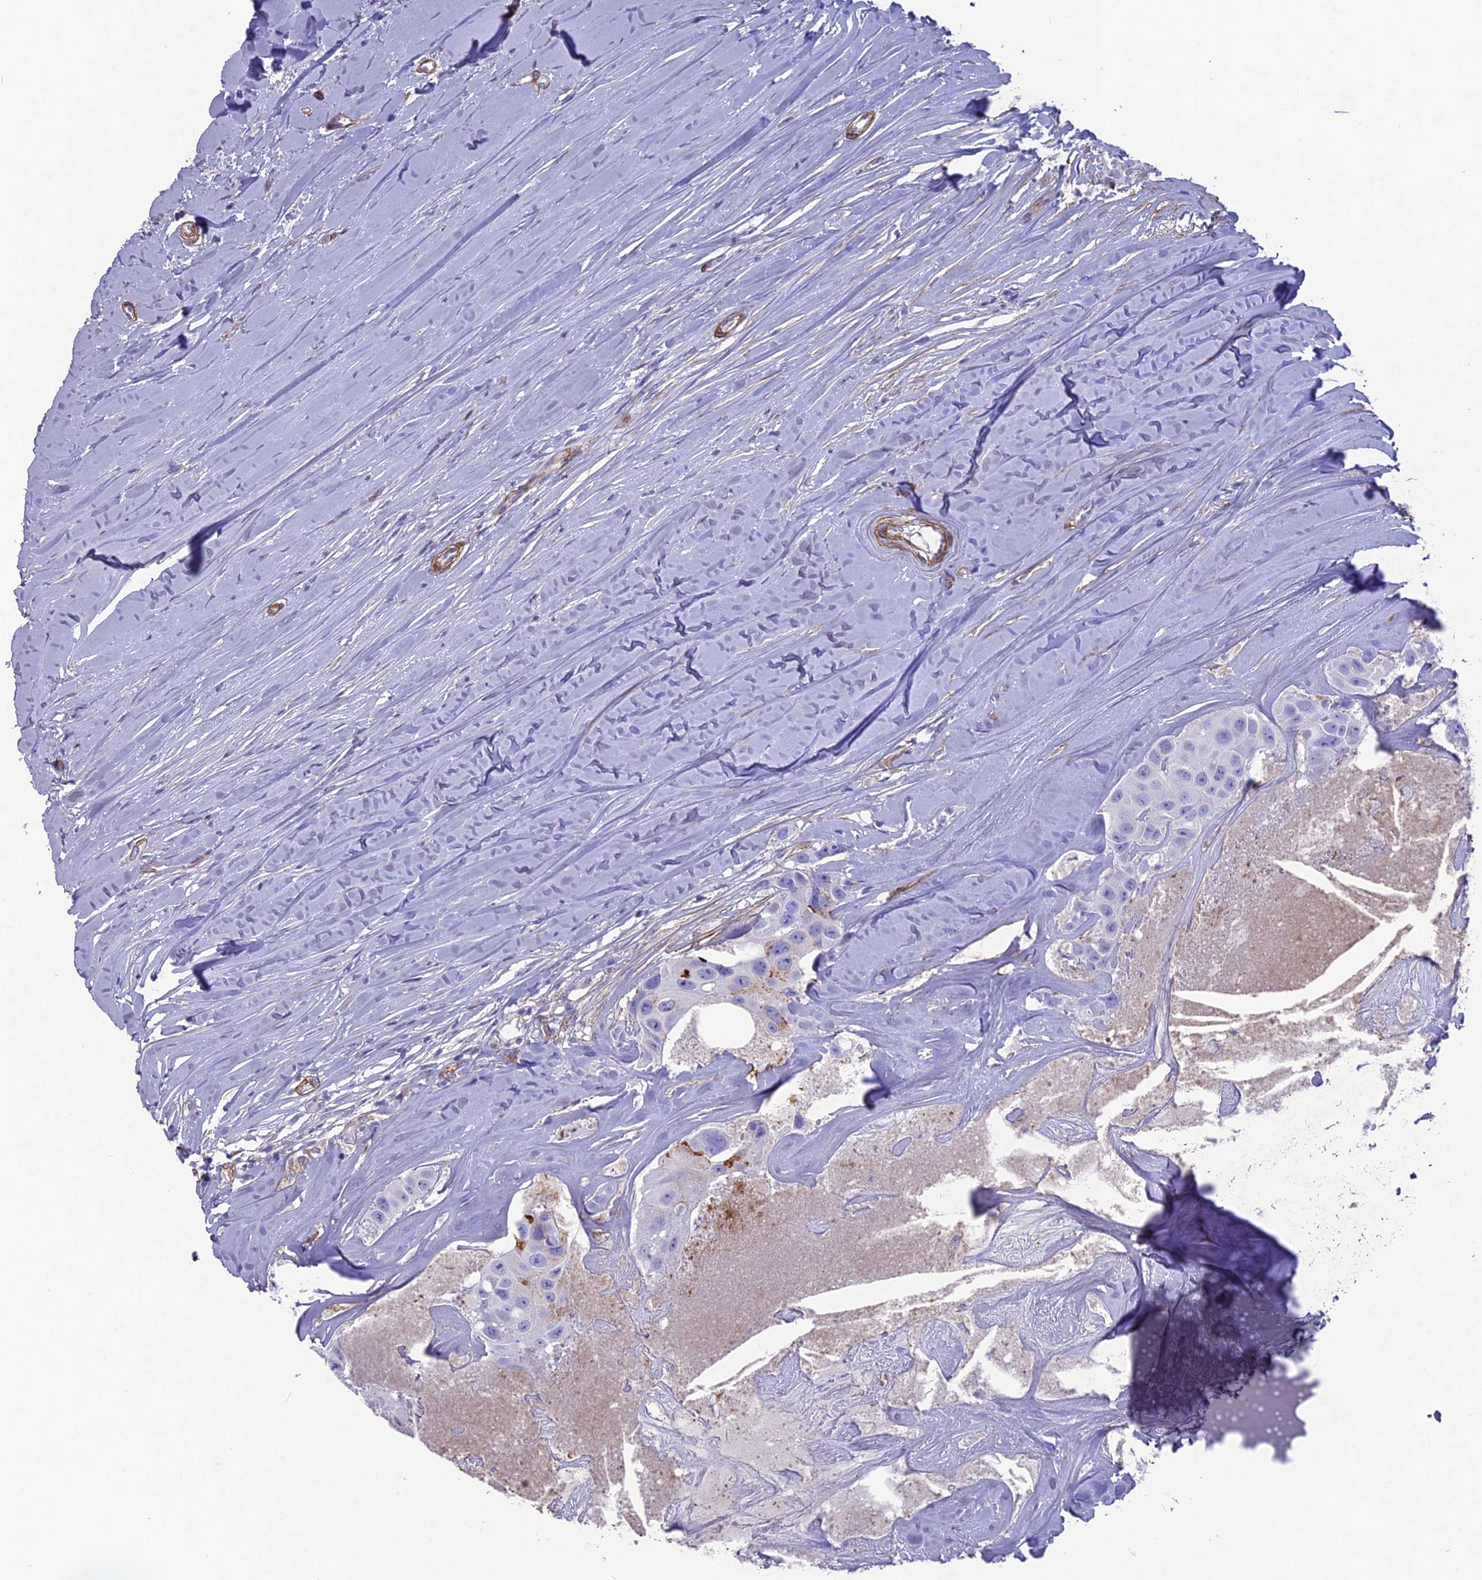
{"staining": {"intensity": "negative", "quantity": "none", "location": "none"}, "tissue": "head and neck cancer", "cell_type": "Tumor cells", "image_type": "cancer", "snomed": [{"axis": "morphology", "description": "Adenocarcinoma, NOS"}, {"axis": "morphology", "description": "Adenocarcinoma, metastatic, NOS"}, {"axis": "topography", "description": "Head-Neck"}], "caption": "Immunohistochemistry (IHC) histopathology image of neoplastic tissue: human head and neck metastatic adenocarcinoma stained with DAB exhibits no significant protein positivity in tumor cells.", "gene": "TNS1", "patient": {"sex": "male", "age": 75}}